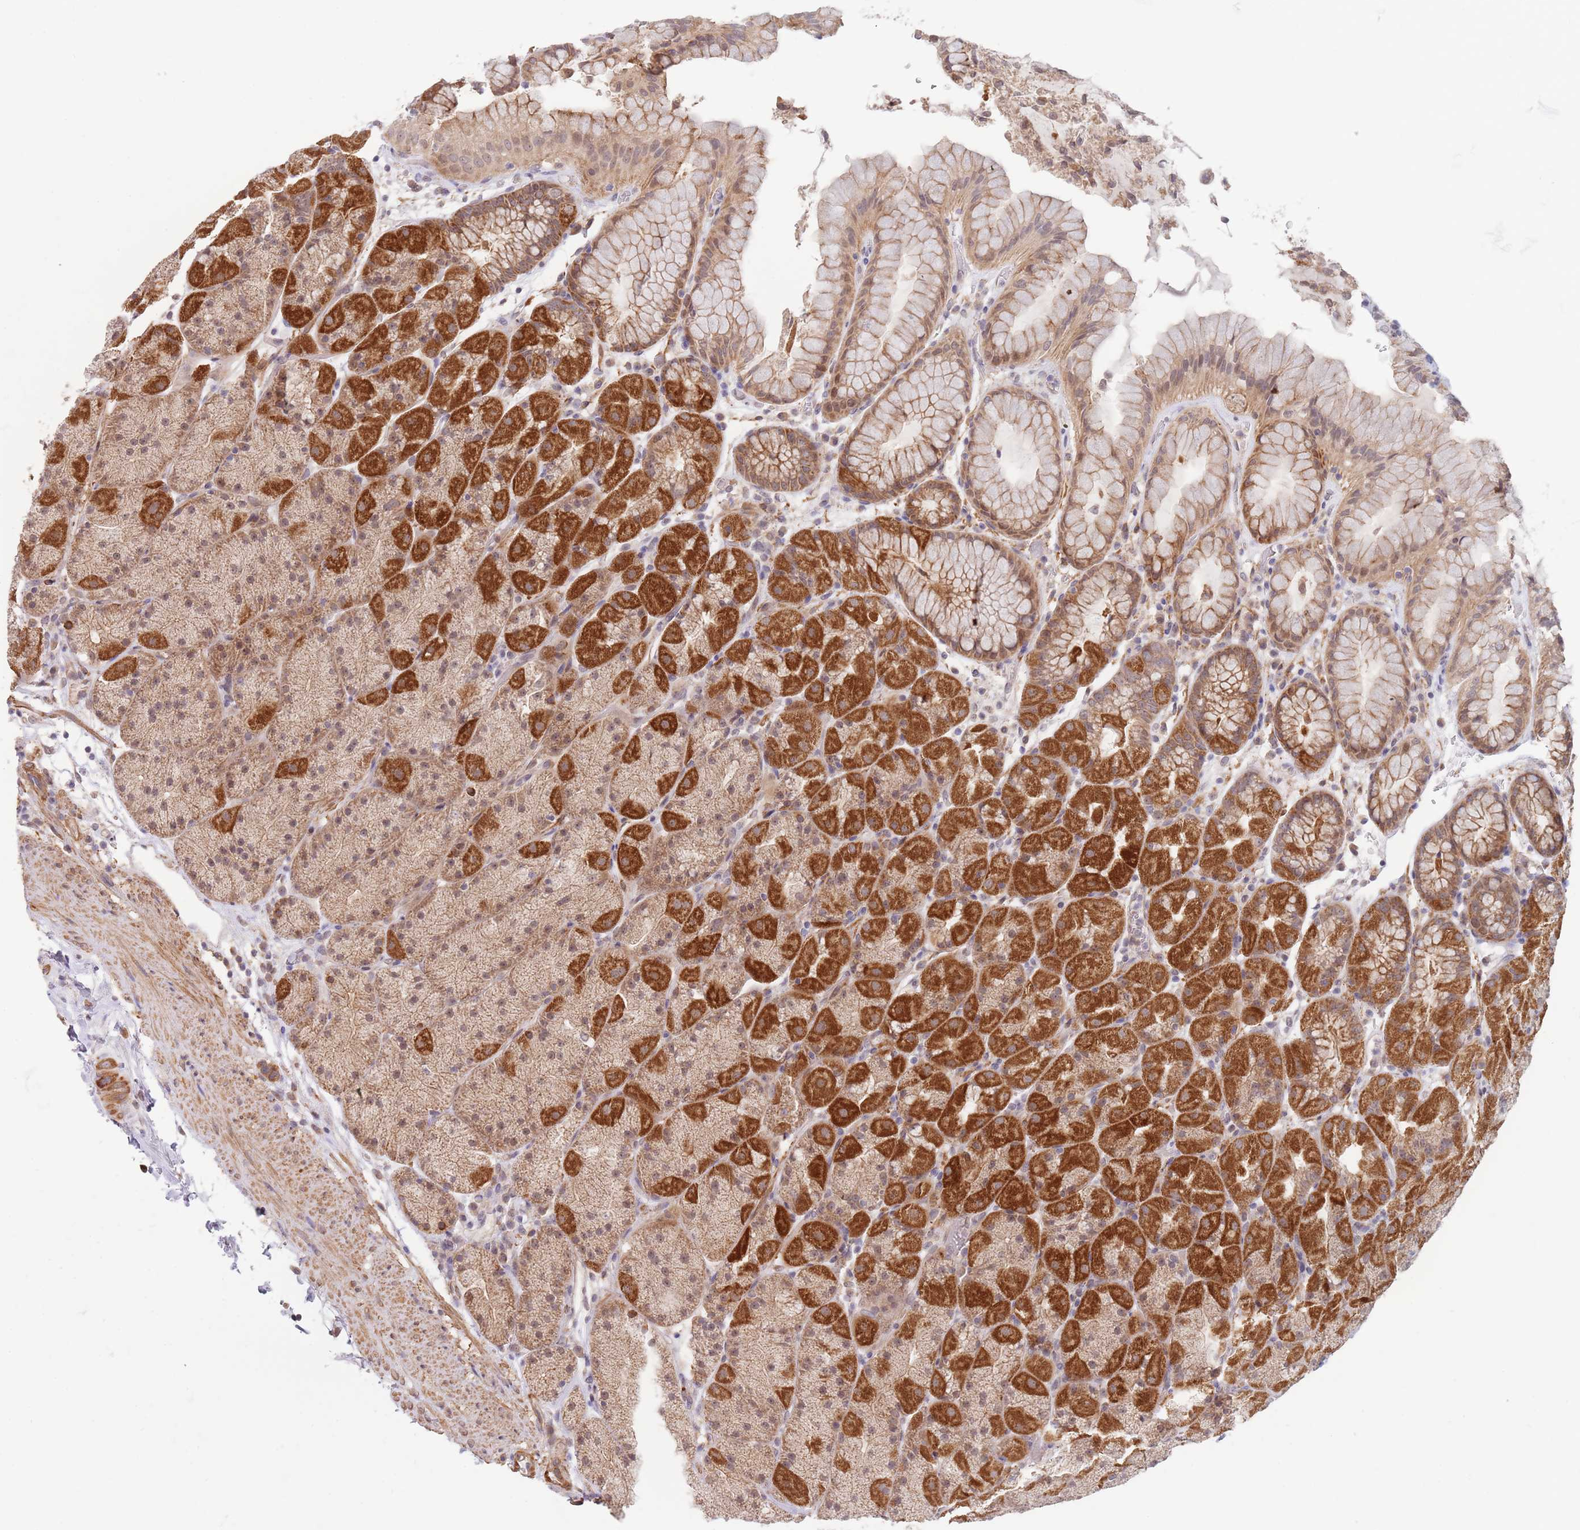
{"staining": {"intensity": "strong", "quantity": ">75%", "location": "cytoplasmic/membranous,nuclear"}, "tissue": "stomach", "cell_type": "Glandular cells", "image_type": "normal", "snomed": [{"axis": "morphology", "description": "Normal tissue, NOS"}, {"axis": "topography", "description": "Stomach, upper"}, {"axis": "topography", "description": "Stomach, lower"}], "caption": "Immunohistochemistry (IHC) photomicrograph of unremarkable stomach stained for a protein (brown), which shows high levels of strong cytoplasmic/membranous,nuclear staining in about >75% of glandular cells.", "gene": "UQCC3", "patient": {"sex": "male", "age": 67}}